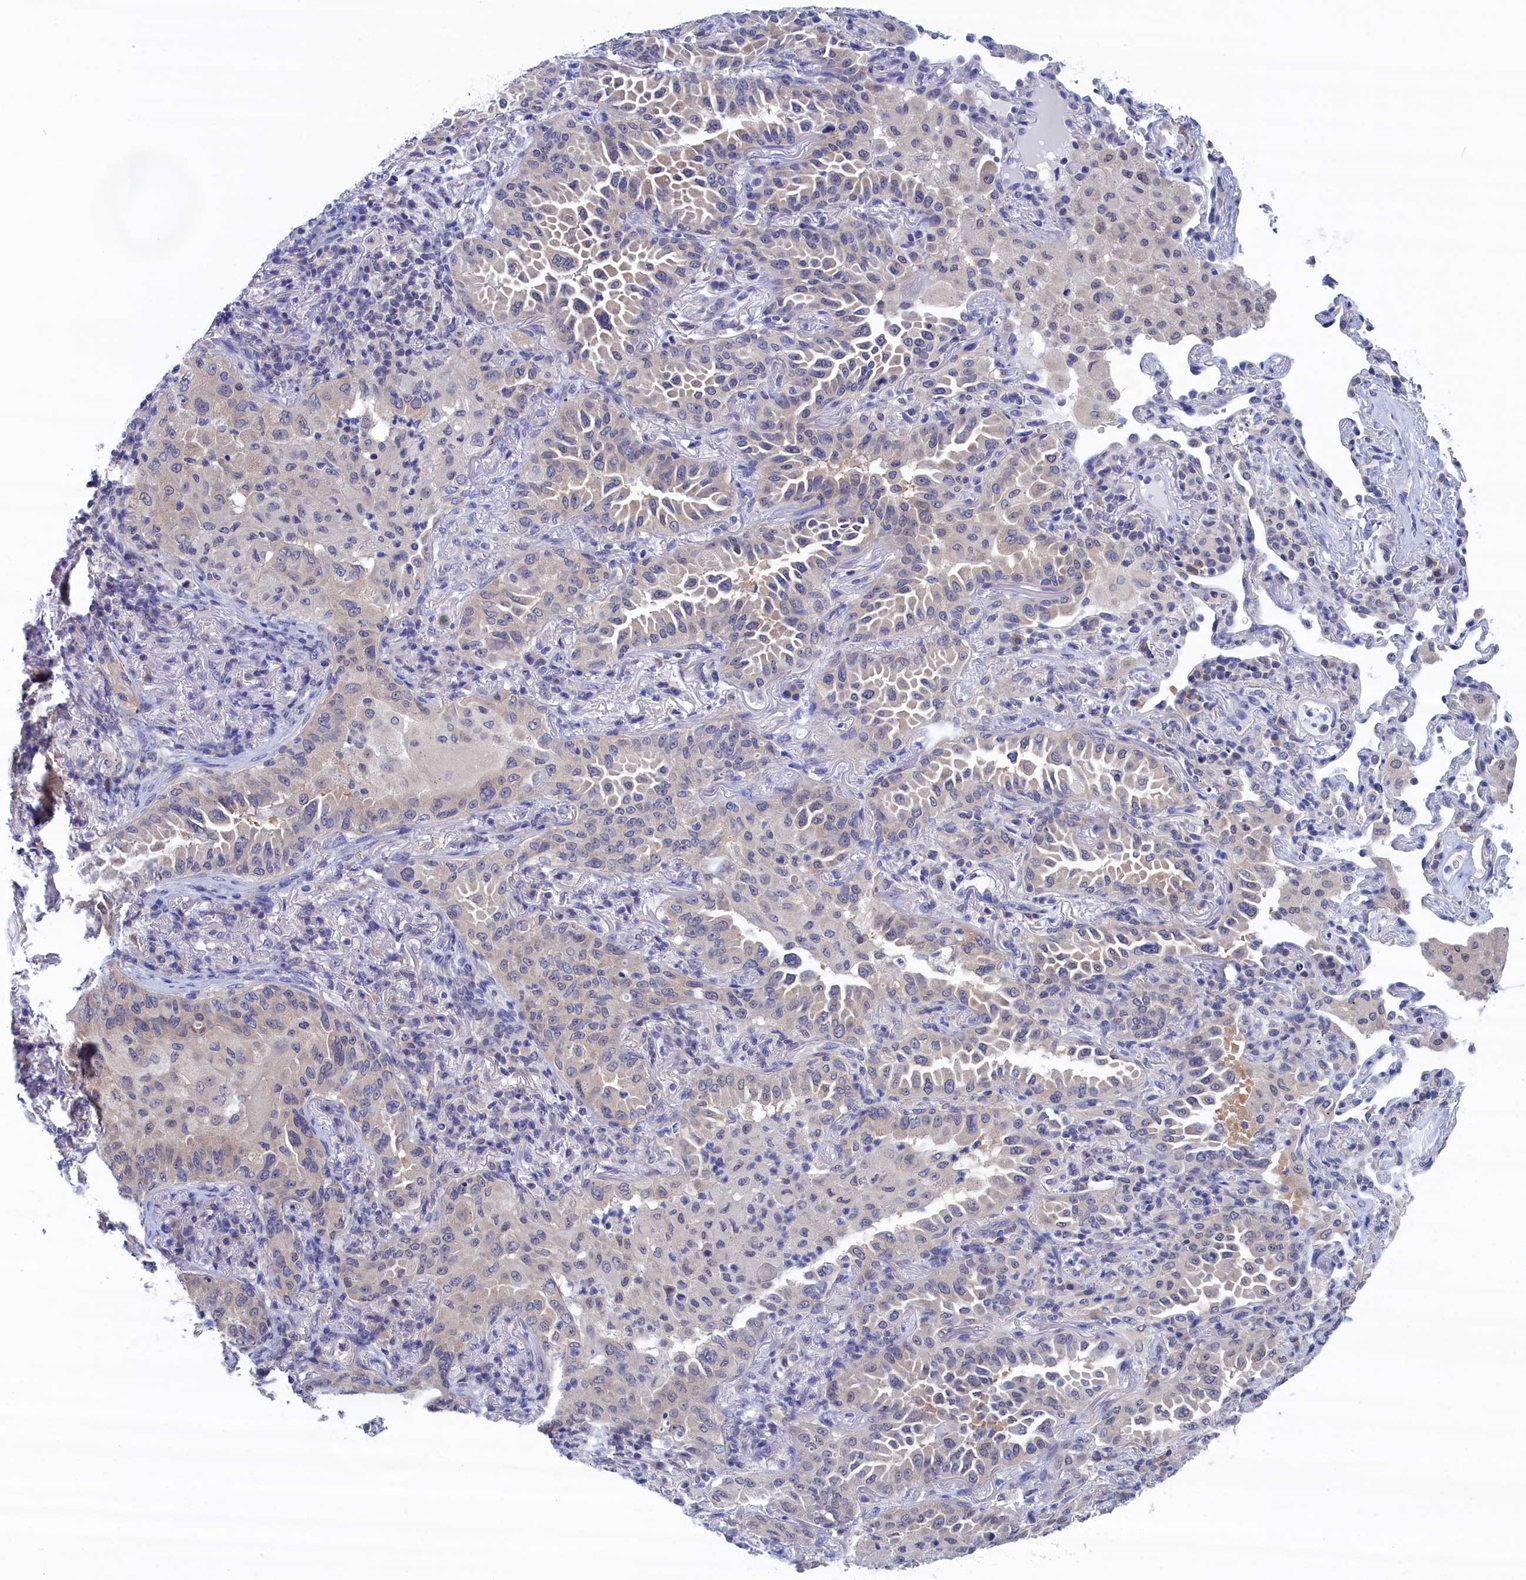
{"staining": {"intensity": "negative", "quantity": "none", "location": "none"}, "tissue": "lung cancer", "cell_type": "Tumor cells", "image_type": "cancer", "snomed": [{"axis": "morphology", "description": "Adenocarcinoma, NOS"}, {"axis": "topography", "description": "Lung"}], "caption": "Adenocarcinoma (lung) was stained to show a protein in brown. There is no significant positivity in tumor cells.", "gene": "PGP", "patient": {"sex": "female", "age": 69}}